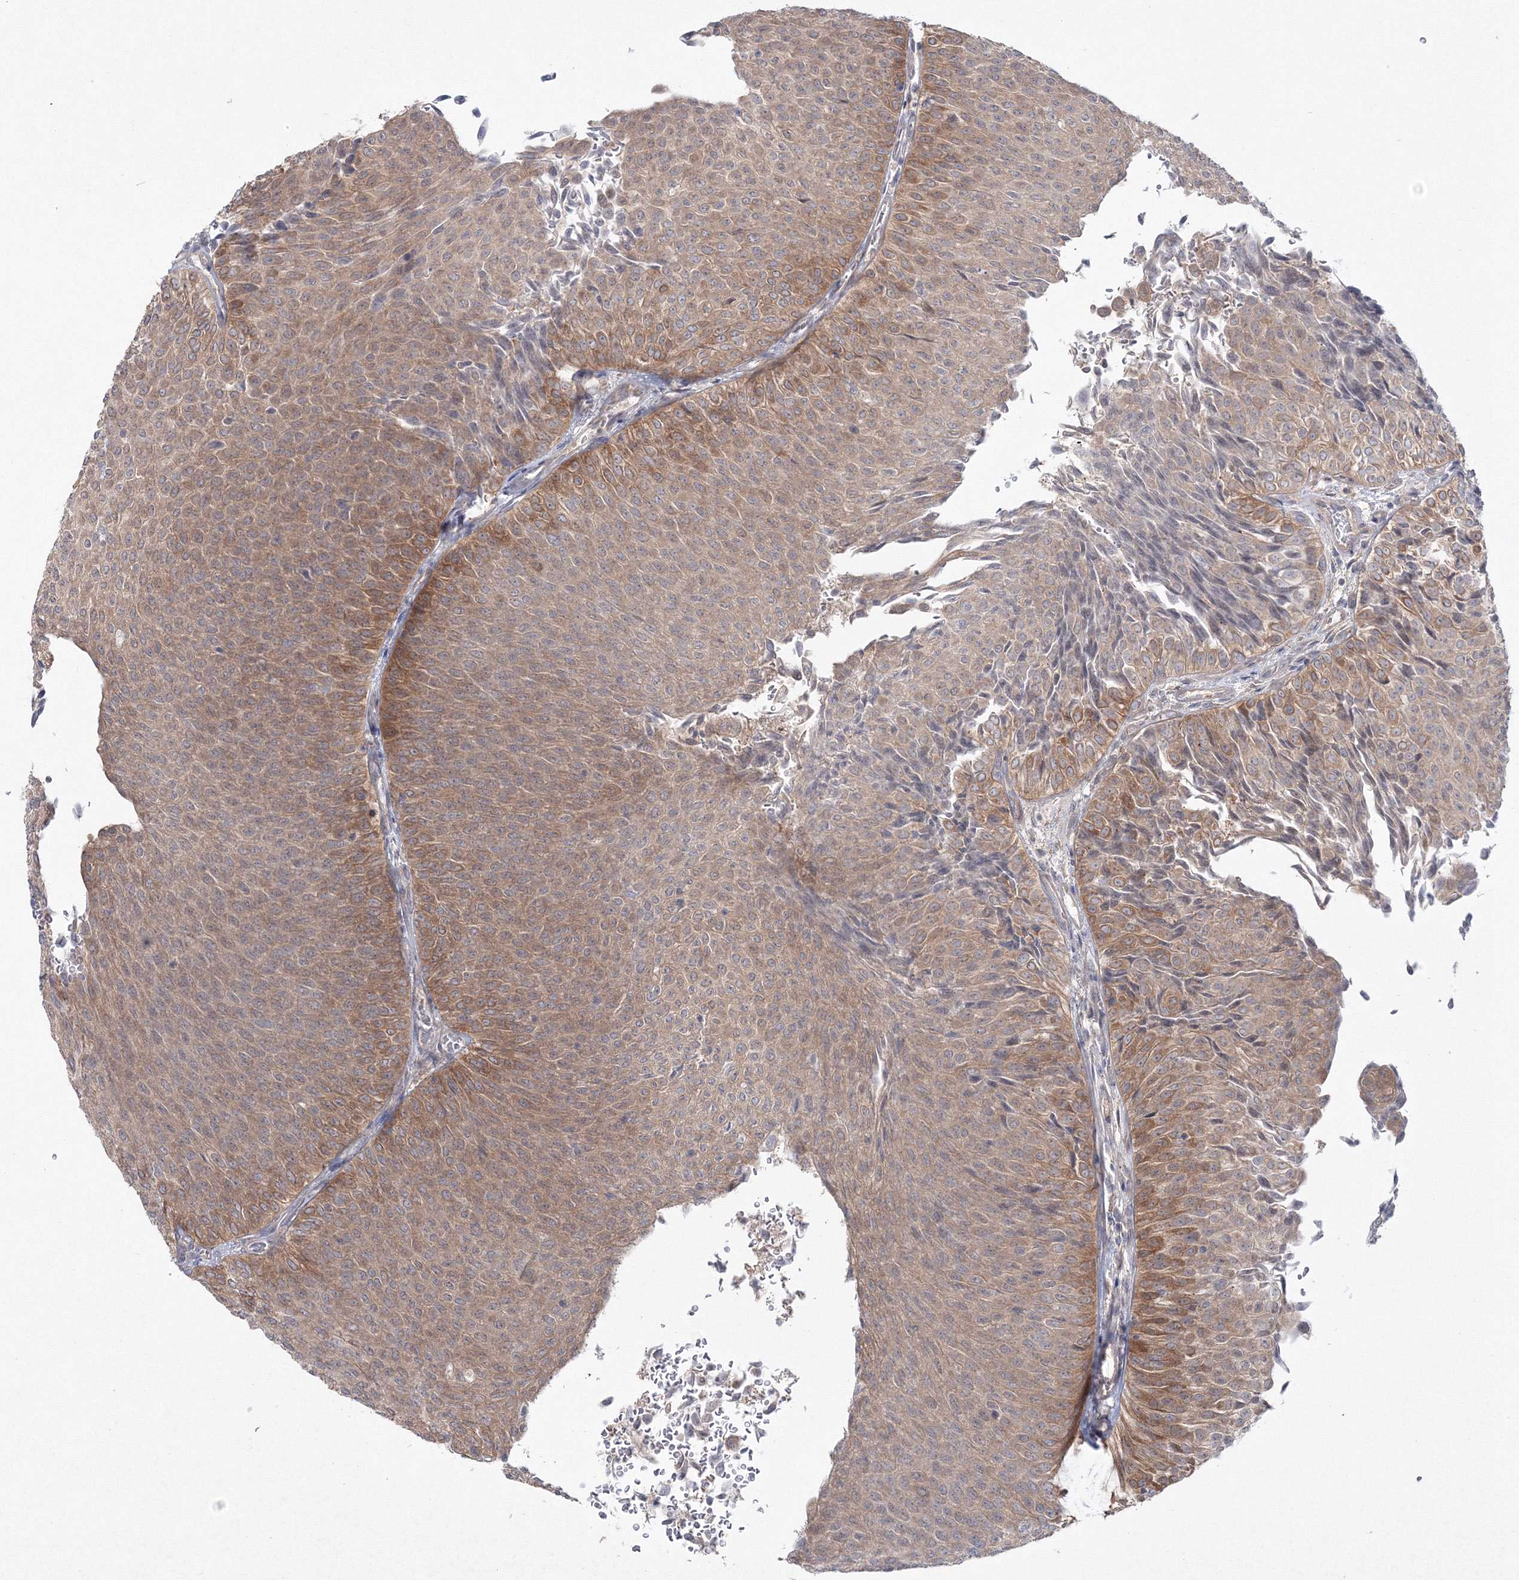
{"staining": {"intensity": "moderate", "quantity": "25%-75%", "location": "cytoplasmic/membranous"}, "tissue": "urothelial cancer", "cell_type": "Tumor cells", "image_type": "cancer", "snomed": [{"axis": "morphology", "description": "Urothelial carcinoma, Low grade"}, {"axis": "topography", "description": "Urinary bladder"}], "caption": "IHC photomicrograph of human urothelial cancer stained for a protein (brown), which reveals medium levels of moderate cytoplasmic/membranous staining in approximately 25%-75% of tumor cells.", "gene": "IPMK", "patient": {"sex": "male", "age": 78}}